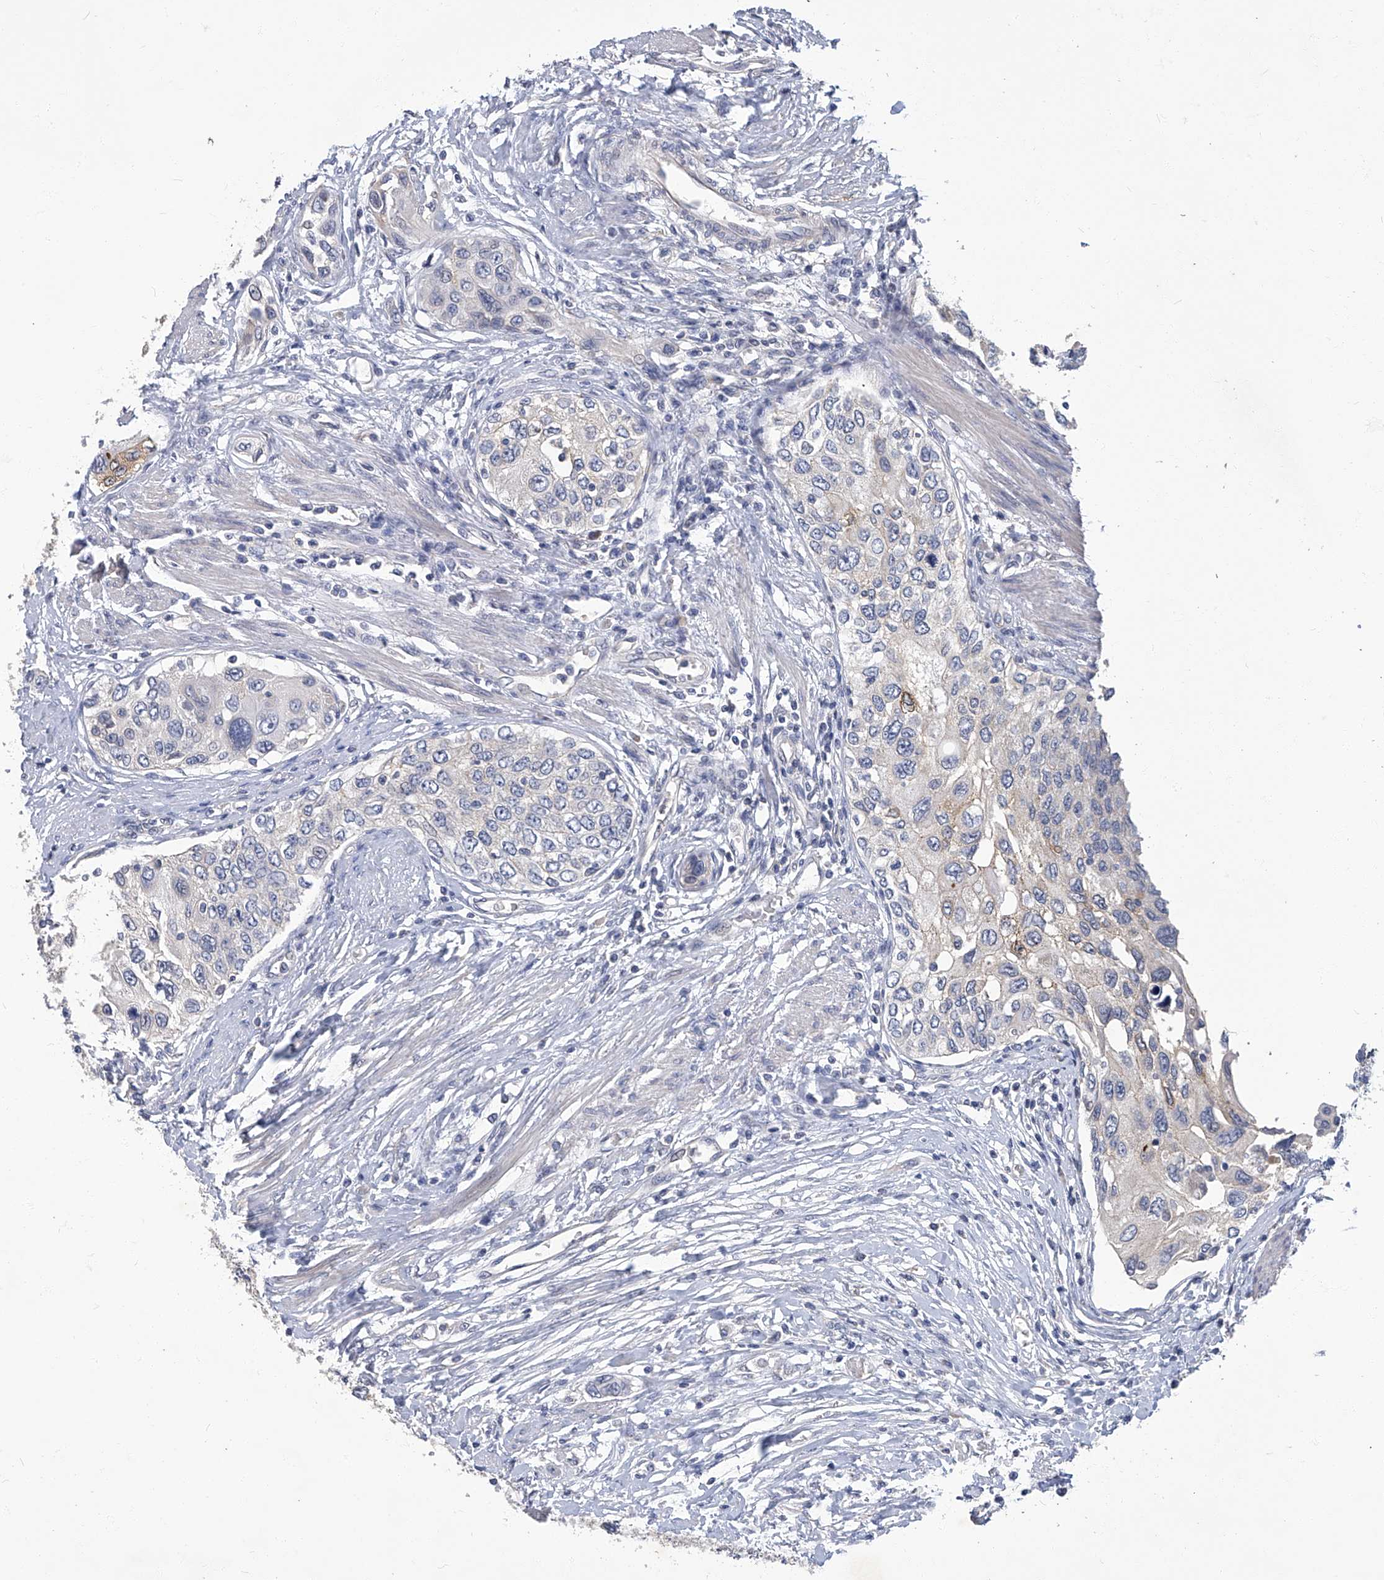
{"staining": {"intensity": "negative", "quantity": "none", "location": "none"}, "tissue": "urothelial cancer", "cell_type": "Tumor cells", "image_type": "cancer", "snomed": [{"axis": "morphology", "description": "Urothelial carcinoma, High grade"}, {"axis": "topography", "description": "Urinary bladder"}], "caption": "Tumor cells are negative for protein expression in human urothelial cancer. The staining was performed using DAB to visualize the protein expression in brown, while the nuclei were stained in blue with hematoxylin (Magnification: 20x).", "gene": "TGFBR1", "patient": {"sex": "female", "age": 56}}